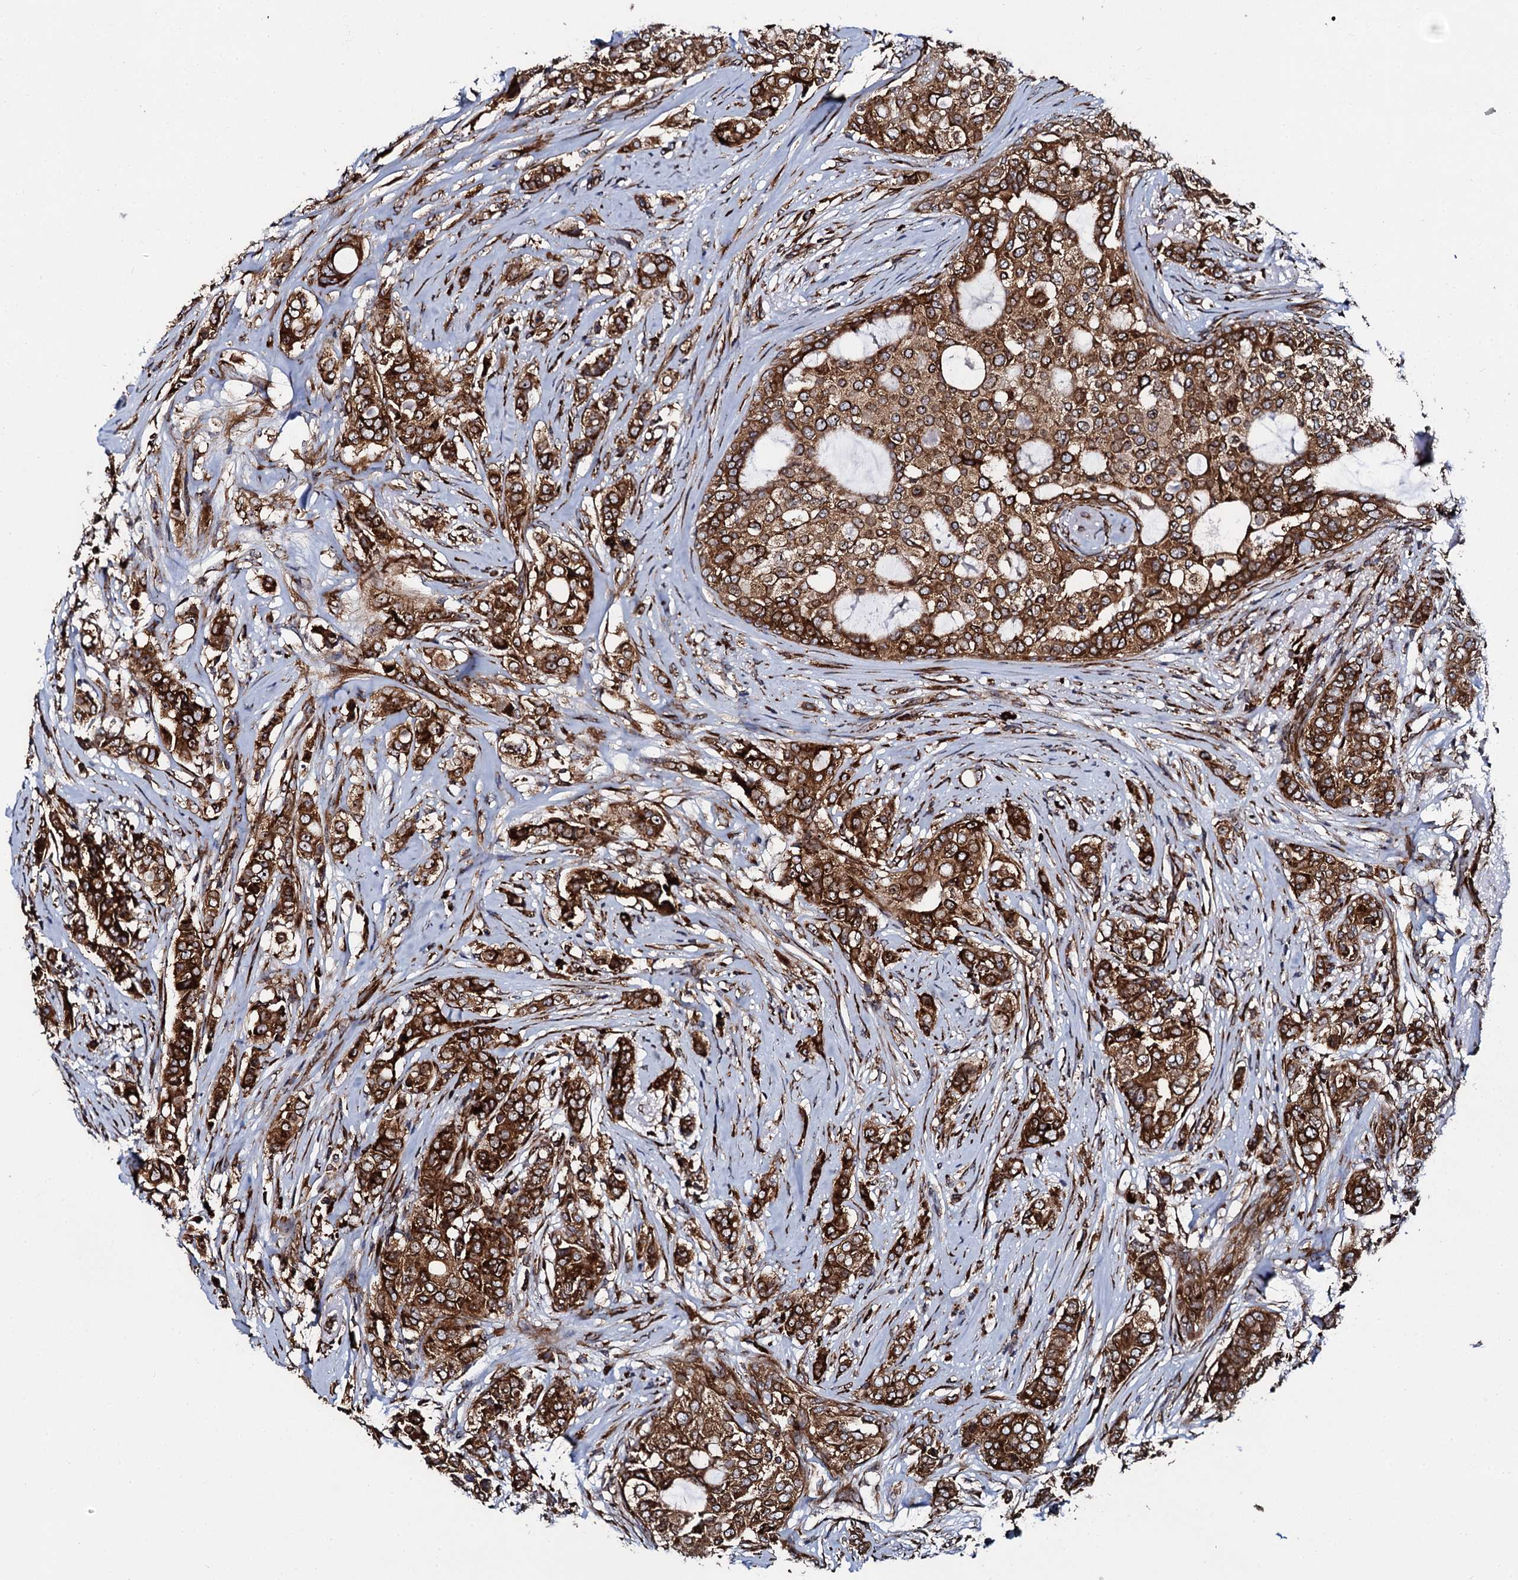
{"staining": {"intensity": "strong", "quantity": ">75%", "location": "cytoplasmic/membranous"}, "tissue": "breast cancer", "cell_type": "Tumor cells", "image_type": "cancer", "snomed": [{"axis": "morphology", "description": "Lobular carcinoma"}, {"axis": "topography", "description": "Breast"}], "caption": "Brown immunohistochemical staining in human breast cancer (lobular carcinoma) shows strong cytoplasmic/membranous expression in about >75% of tumor cells.", "gene": "SPTY2D1", "patient": {"sex": "female", "age": 51}}